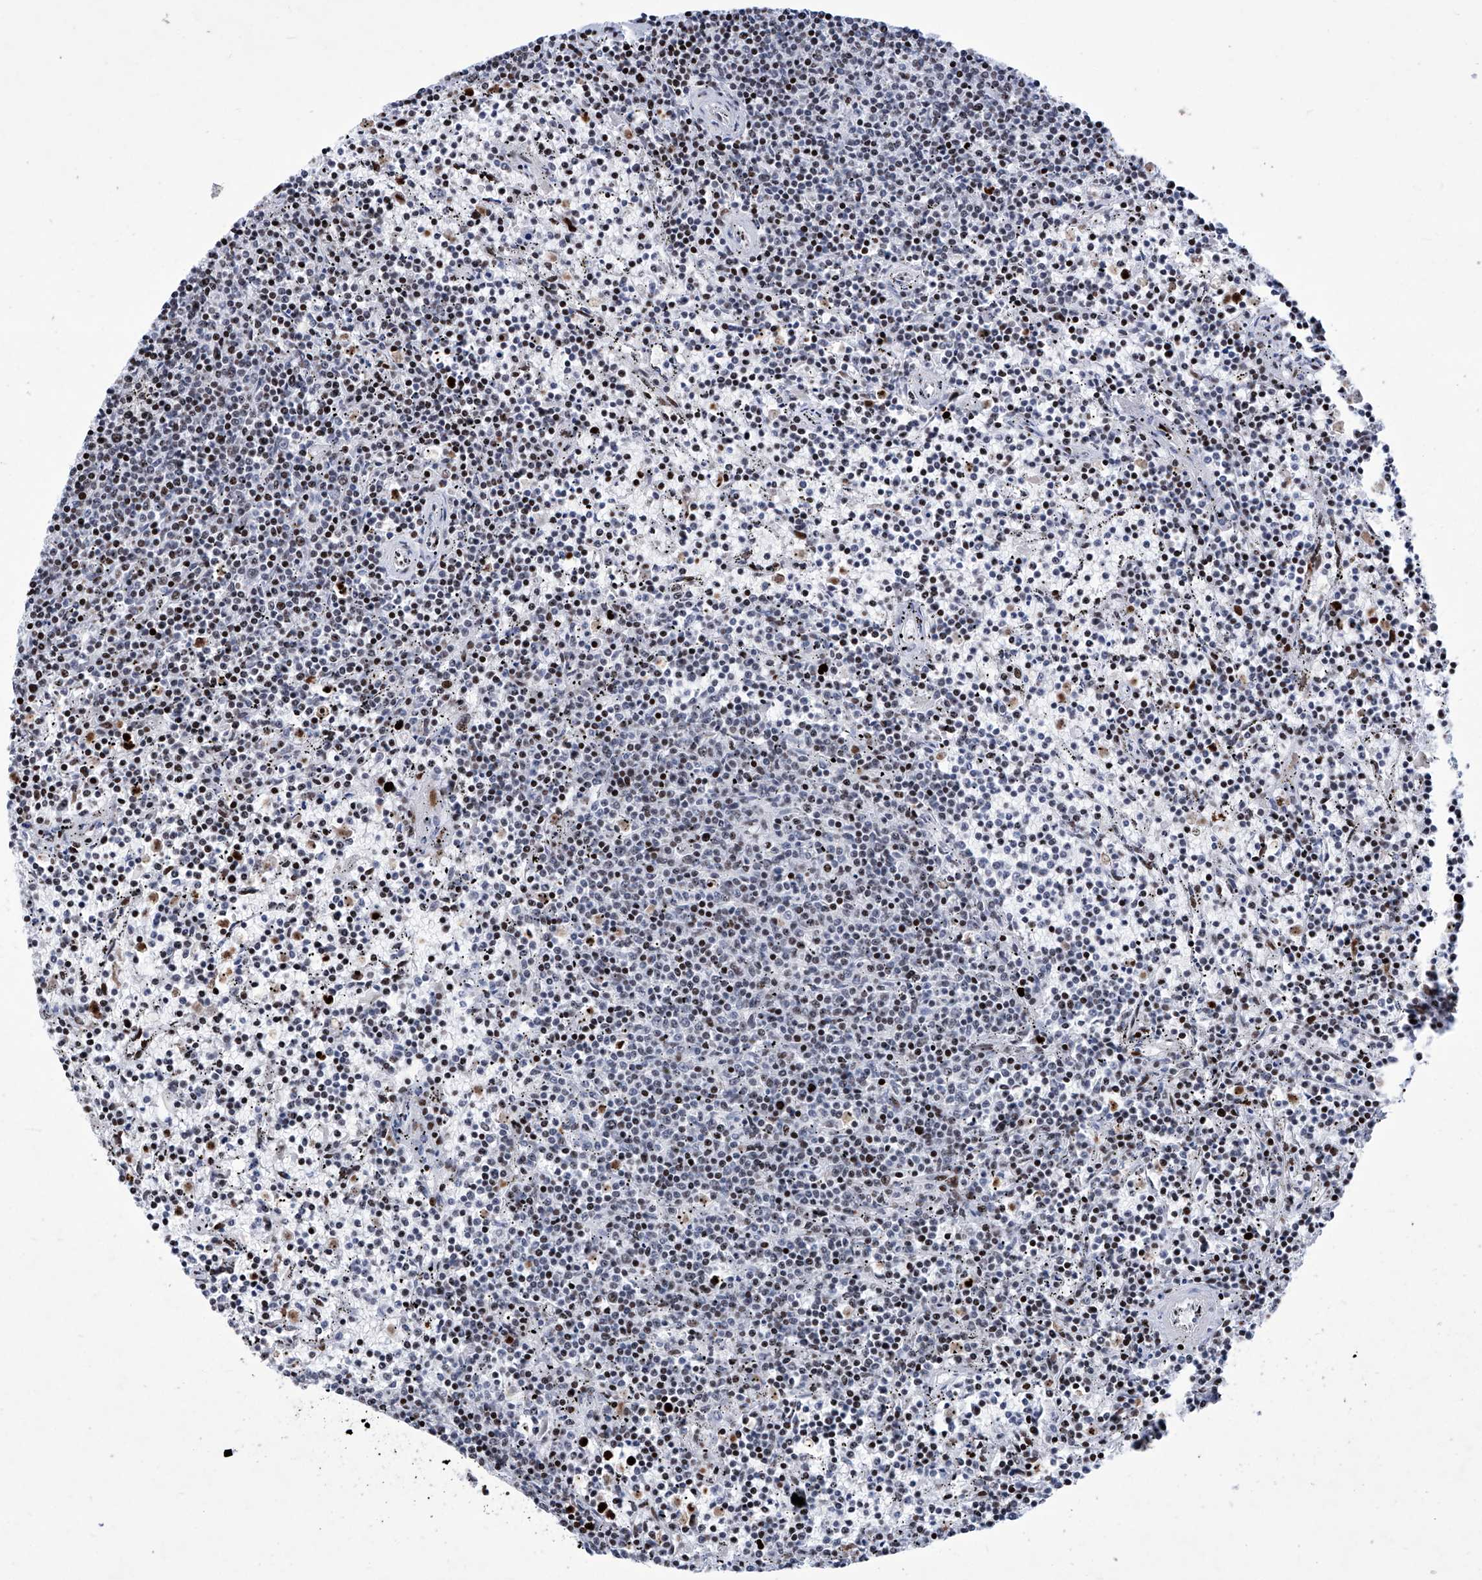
{"staining": {"intensity": "weak", "quantity": "<25%", "location": "nuclear"}, "tissue": "lymphoma", "cell_type": "Tumor cells", "image_type": "cancer", "snomed": [{"axis": "morphology", "description": "Malignant lymphoma, non-Hodgkin's type, Low grade"}, {"axis": "topography", "description": "Spleen"}], "caption": "Human malignant lymphoma, non-Hodgkin's type (low-grade) stained for a protein using IHC demonstrates no positivity in tumor cells.", "gene": "HEY2", "patient": {"sex": "female", "age": 50}}